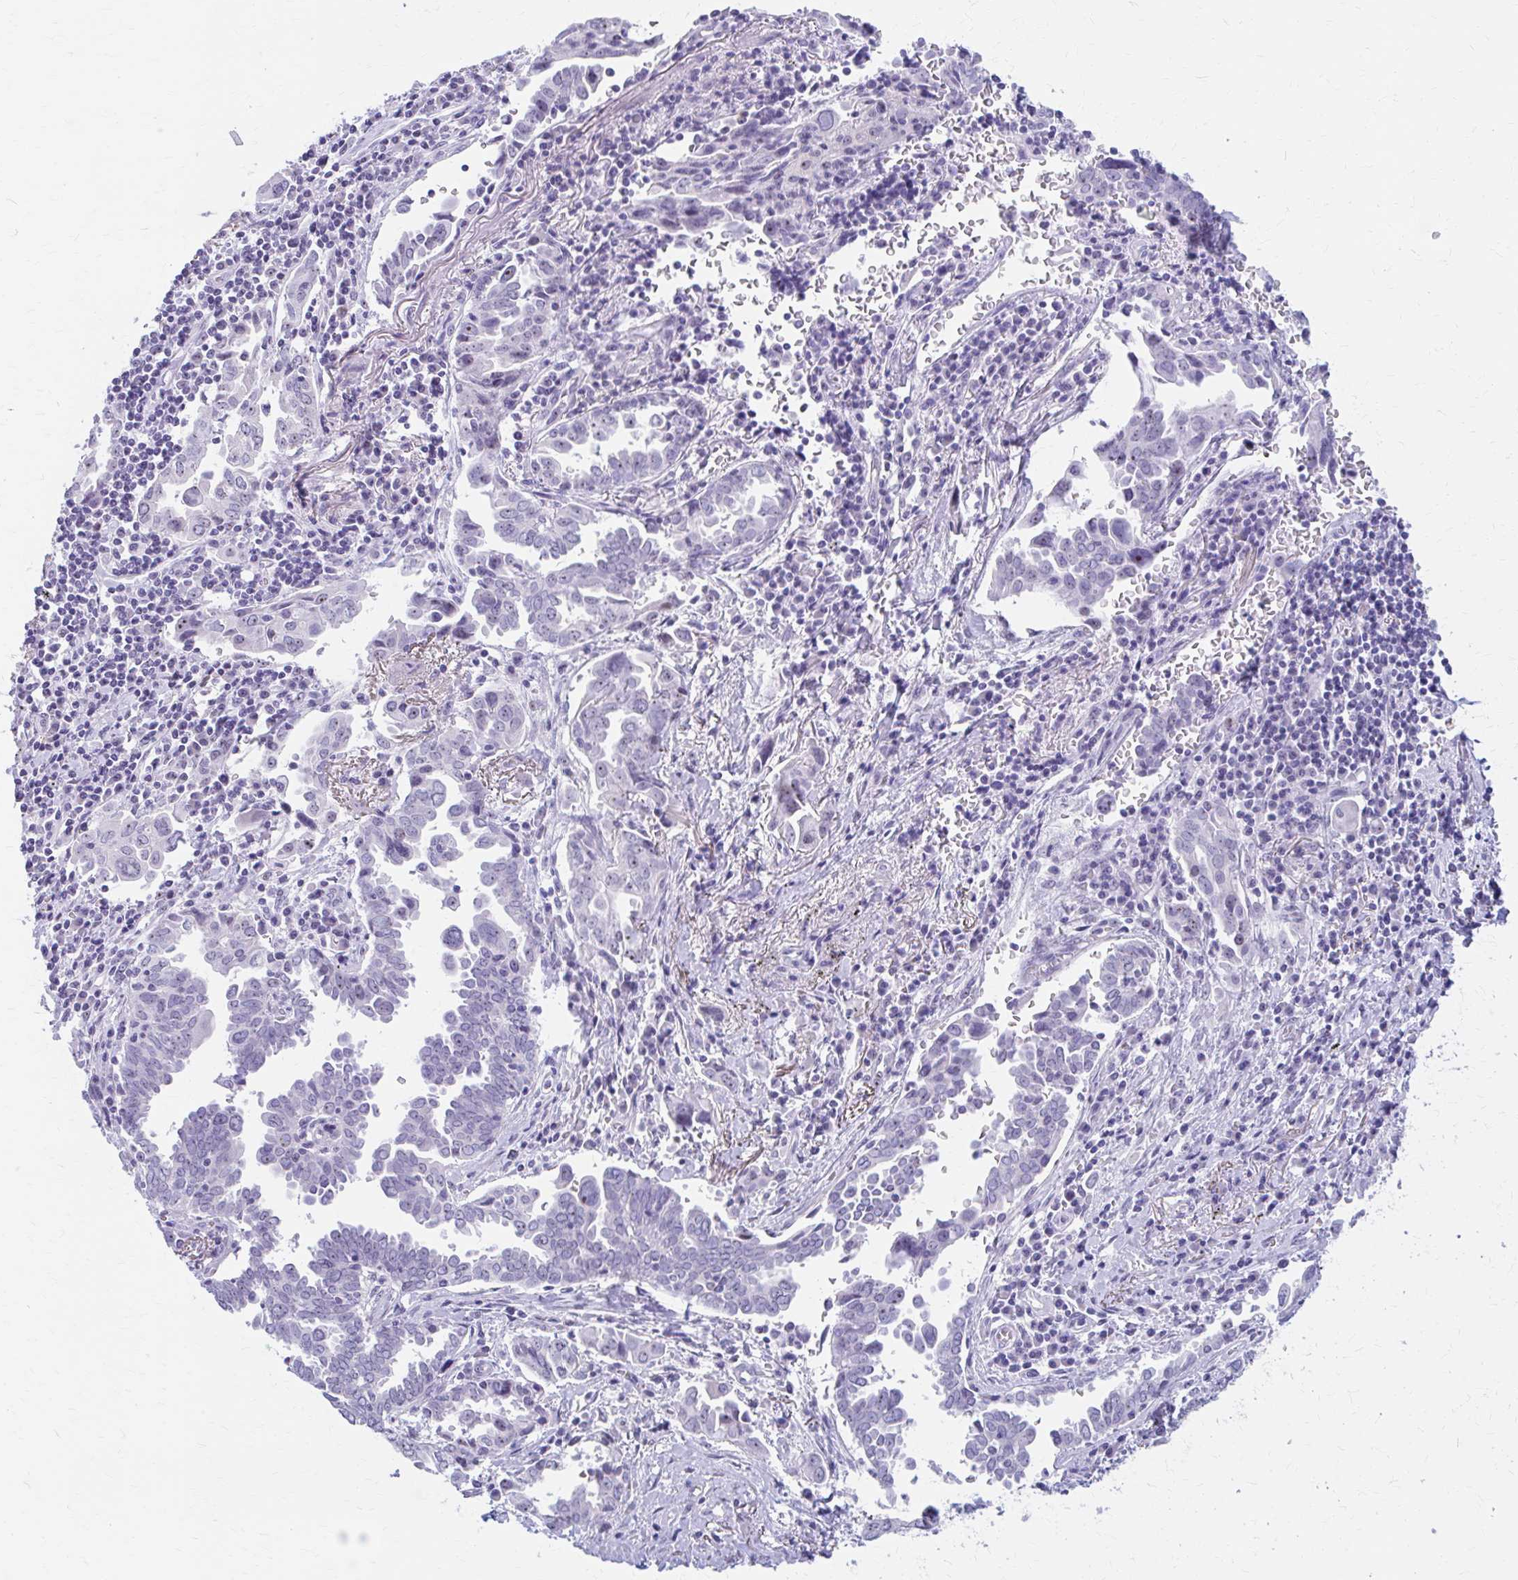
{"staining": {"intensity": "moderate", "quantity": "<25%", "location": "nuclear"}, "tissue": "lung cancer", "cell_type": "Tumor cells", "image_type": "cancer", "snomed": [{"axis": "morphology", "description": "Adenocarcinoma, NOS"}, {"axis": "topography", "description": "Lung"}], "caption": "Protein expression analysis of lung cancer (adenocarcinoma) shows moderate nuclear positivity in about <25% of tumor cells.", "gene": "FTSJ3", "patient": {"sex": "male", "age": 76}}